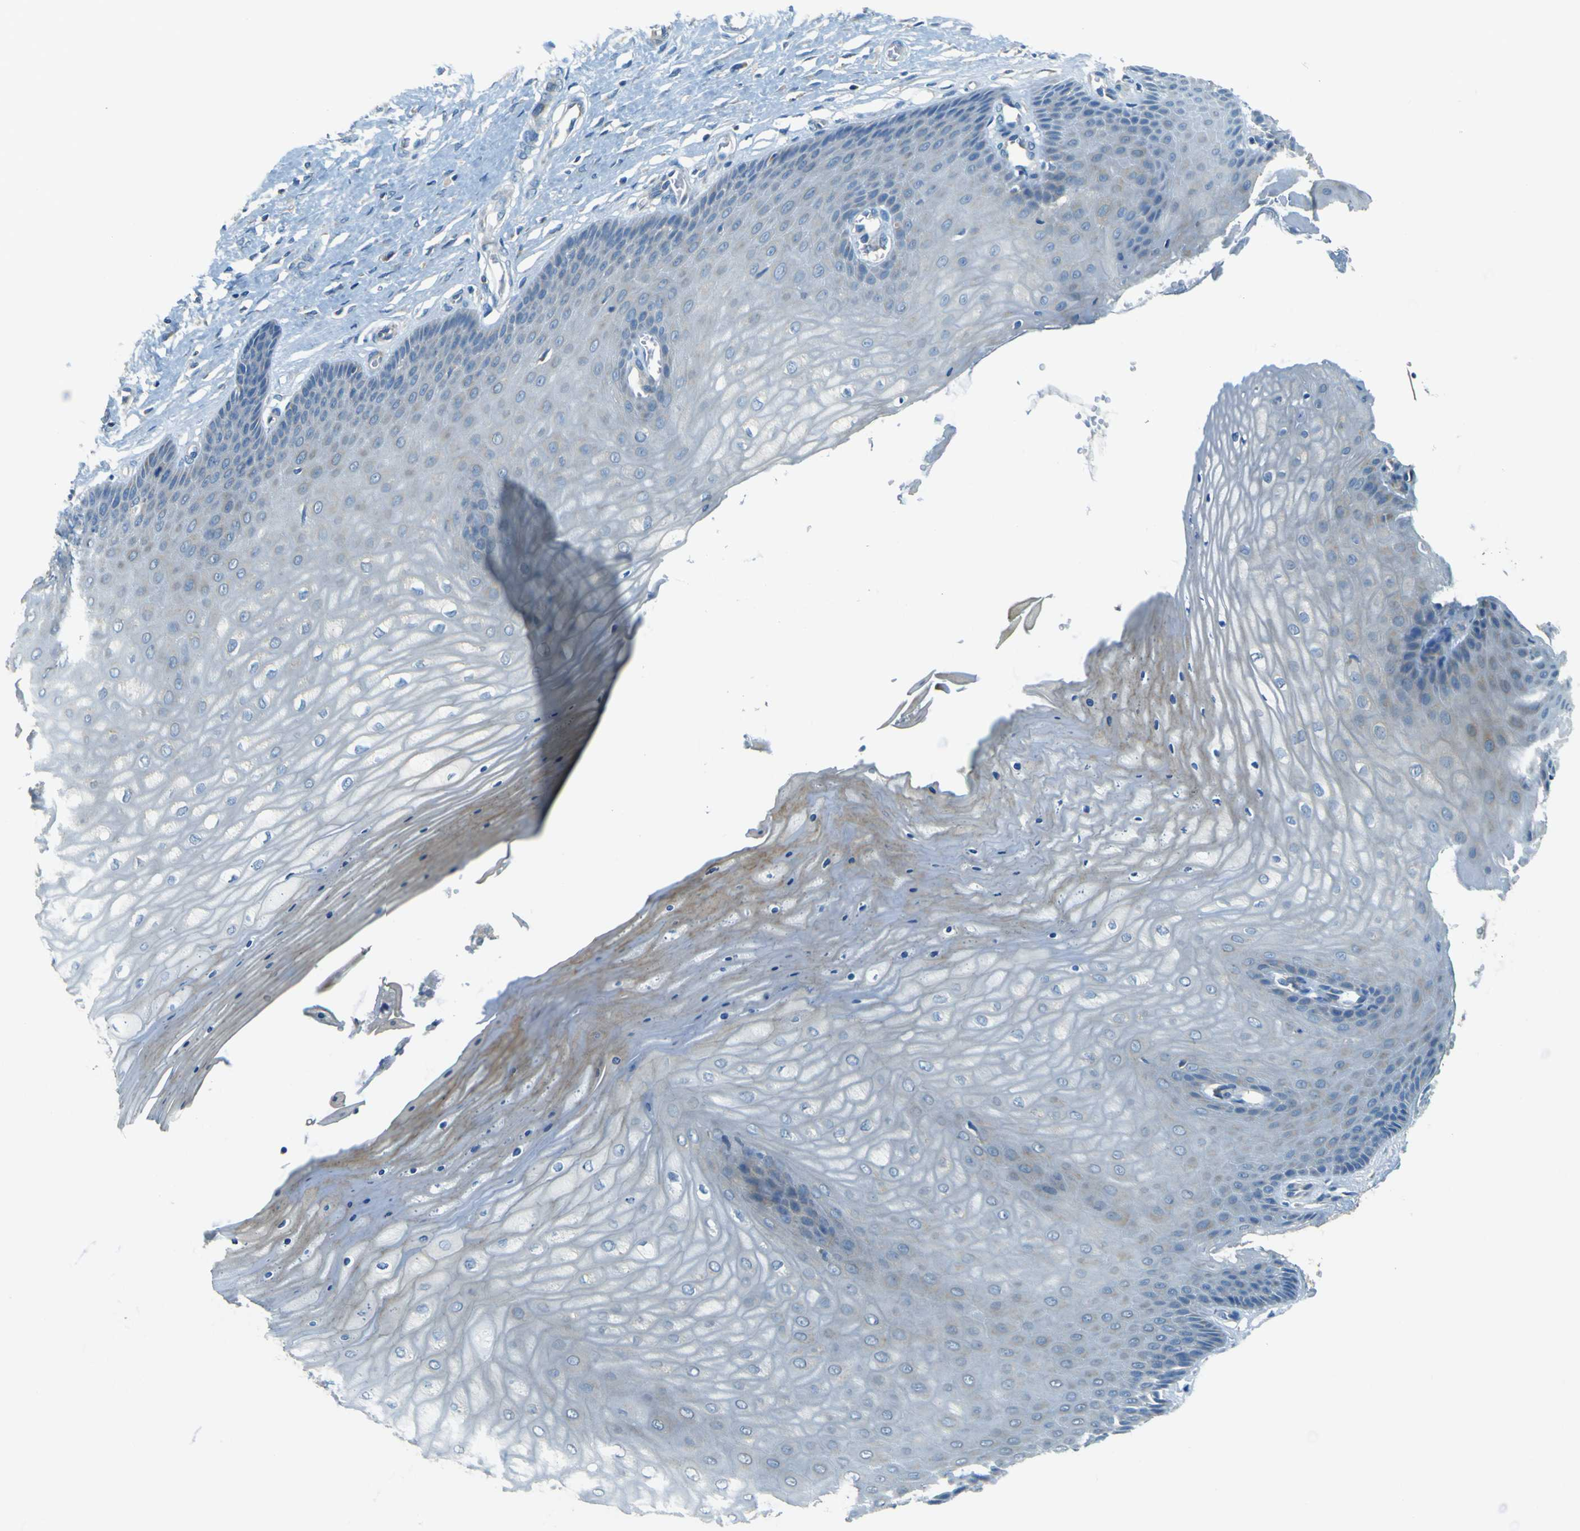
{"staining": {"intensity": "negative", "quantity": "none", "location": "none"}, "tissue": "cervix", "cell_type": "Glandular cells", "image_type": "normal", "snomed": [{"axis": "morphology", "description": "Normal tissue, NOS"}, {"axis": "topography", "description": "Cervix"}], "caption": "Histopathology image shows no significant protein staining in glandular cells of normal cervix. (DAB (3,3'-diaminobenzidine) immunohistochemistry (IHC), high magnification).", "gene": "FKTN", "patient": {"sex": "female", "age": 55}}